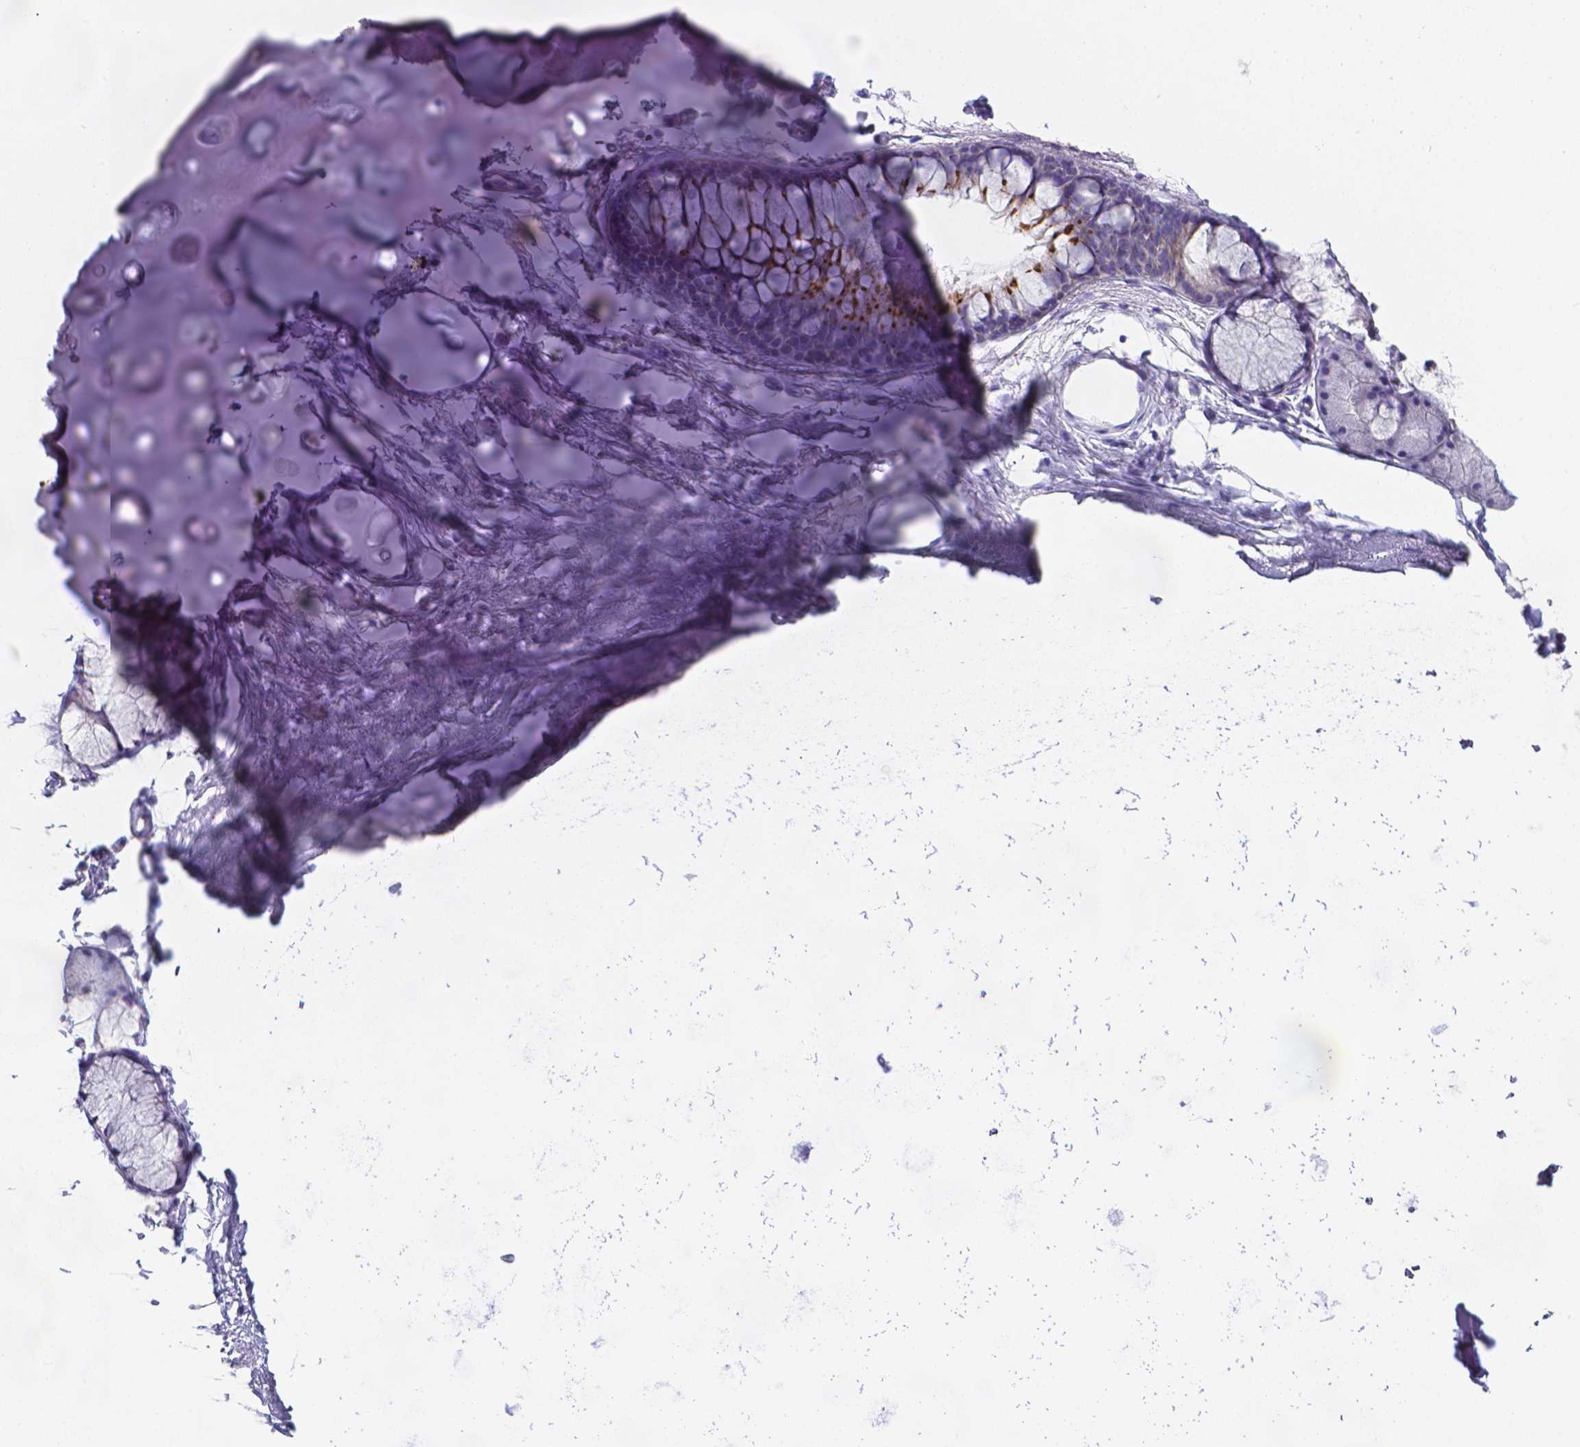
{"staining": {"intensity": "negative", "quantity": "none", "location": "none"}, "tissue": "adipose tissue", "cell_type": "Adipocytes", "image_type": "normal", "snomed": [{"axis": "morphology", "description": "Normal tissue, NOS"}, {"axis": "topography", "description": "Cartilage tissue"}, {"axis": "topography", "description": "Bronchus"}], "caption": "High power microscopy histopathology image of an IHC photomicrograph of unremarkable adipose tissue, revealing no significant expression in adipocytes.", "gene": "LRRC73", "patient": {"sex": "female", "age": 79}}